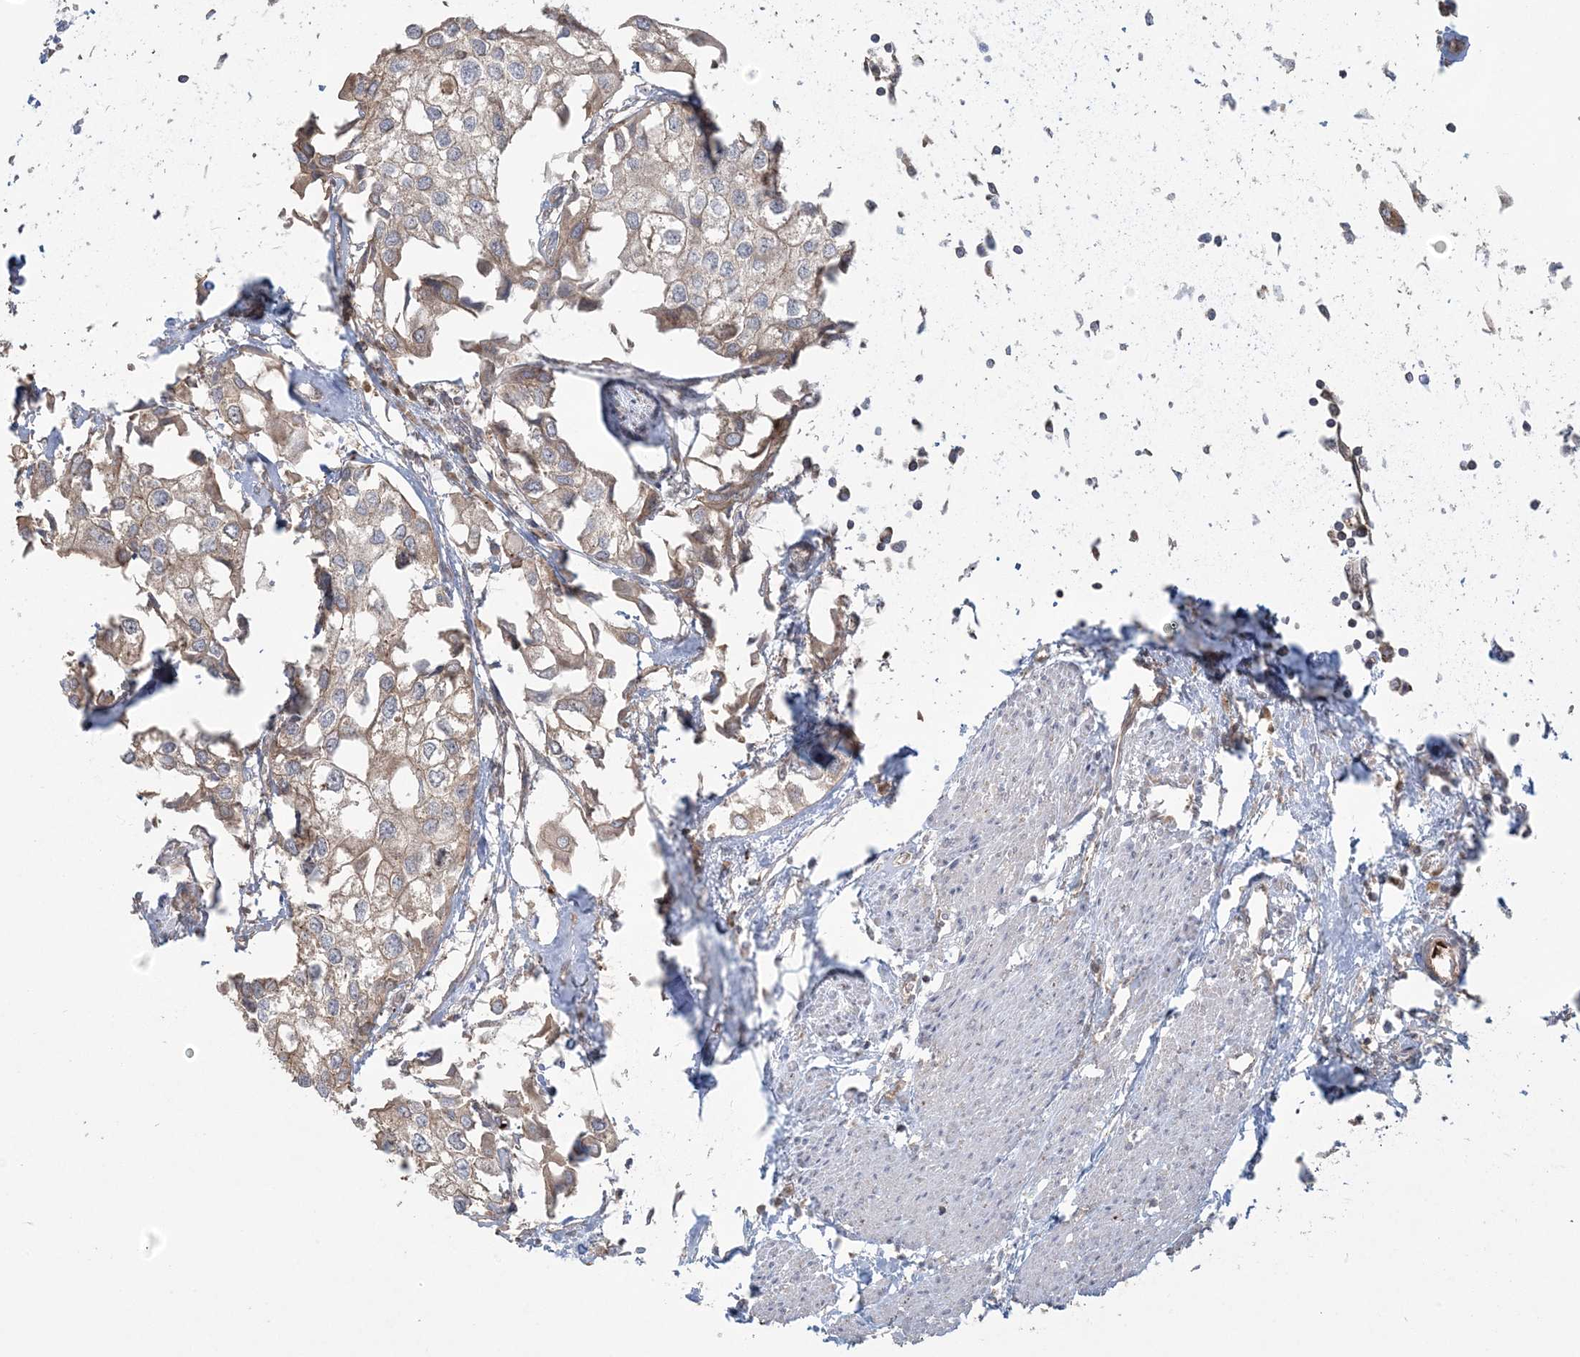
{"staining": {"intensity": "weak", "quantity": "<25%", "location": "cytoplasmic/membranous"}, "tissue": "urothelial cancer", "cell_type": "Tumor cells", "image_type": "cancer", "snomed": [{"axis": "morphology", "description": "Urothelial carcinoma, High grade"}, {"axis": "topography", "description": "Urinary bladder"}], "caption": "This is a micrograph of IHC staining of high-grade urothelial carcinoma, which shows no positivity in tumor cells.", "gene": "ABCF3", "patient": {"sex": "male", "age": 64}}